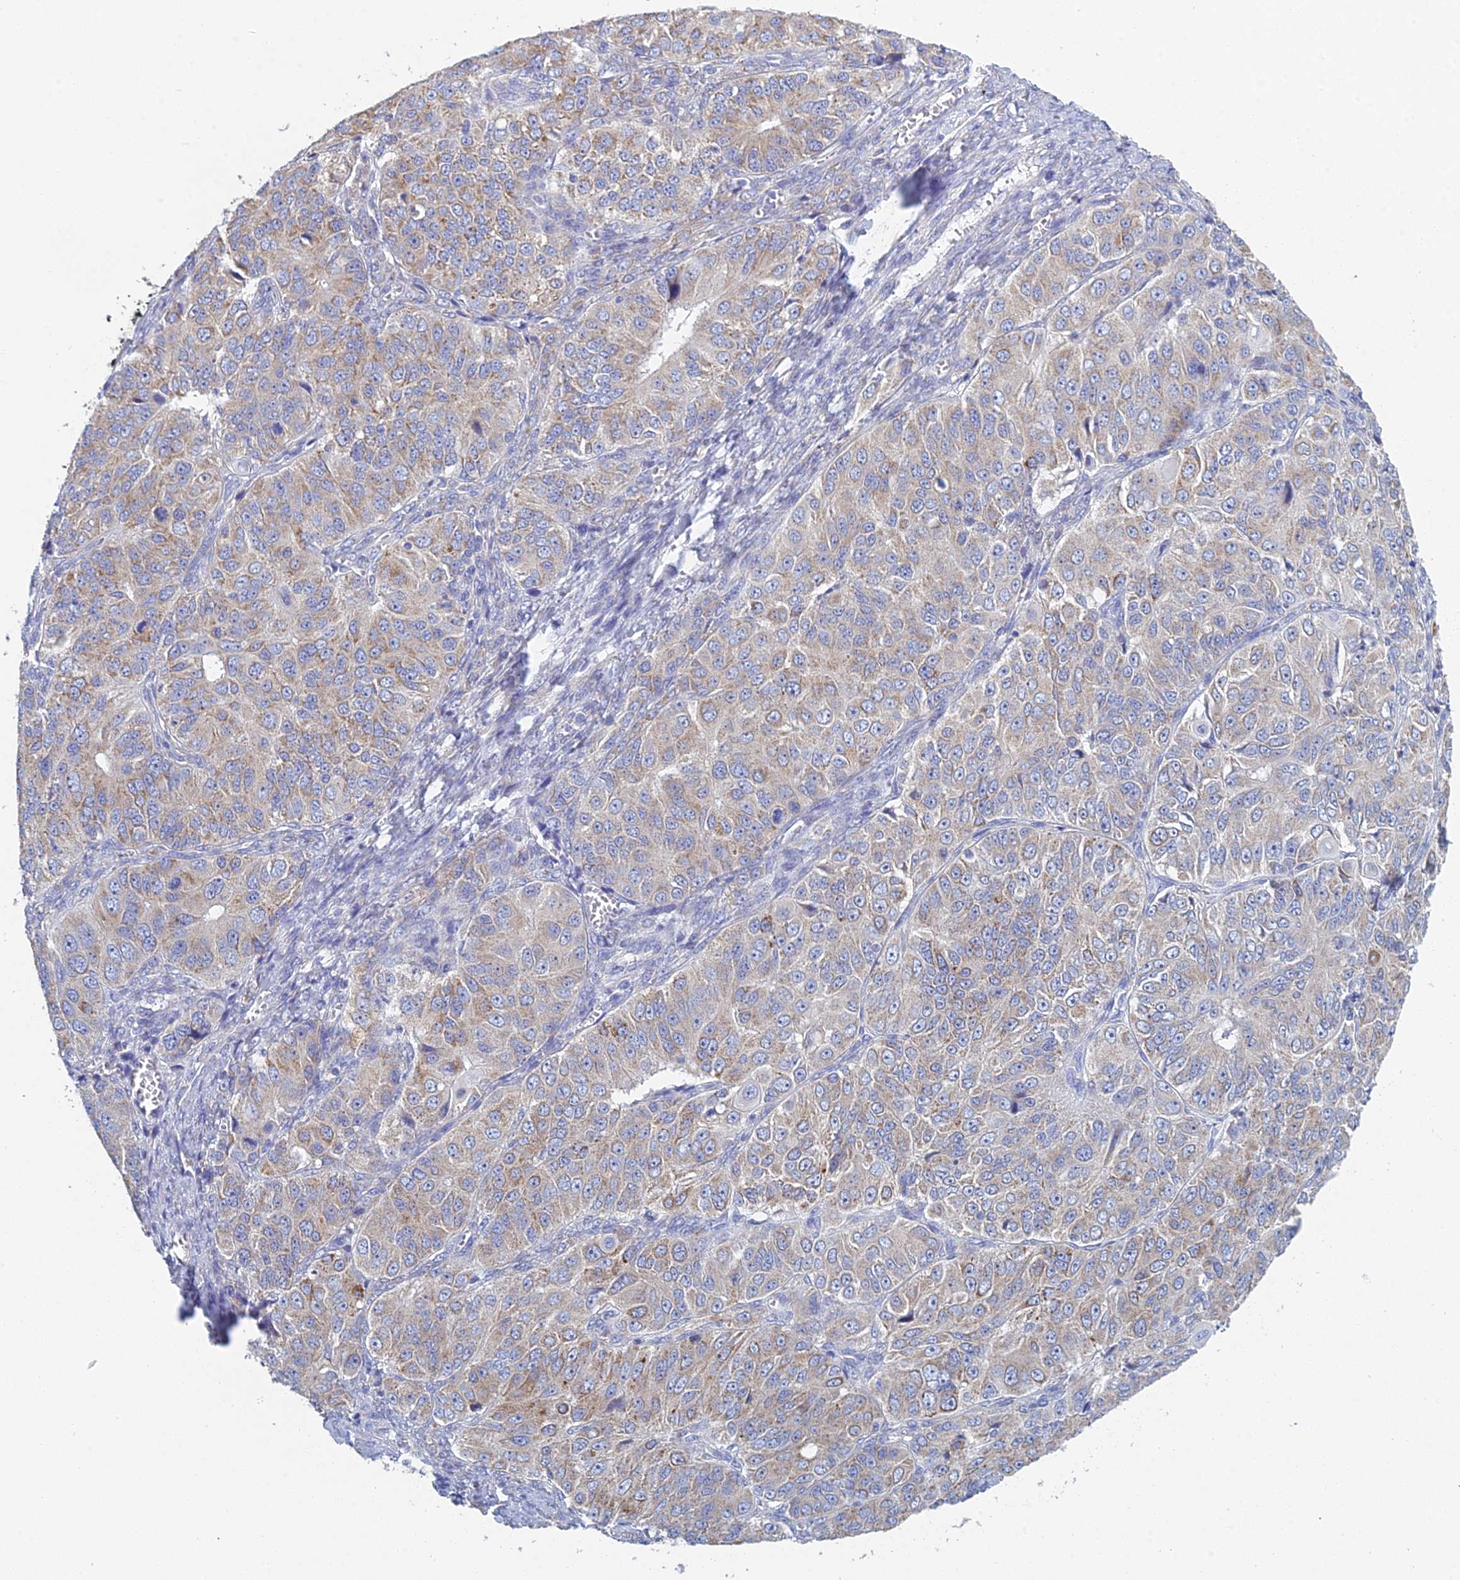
{"staining": {"intensity": "weak", "quantity": ">75%", "location": "cytoplasmic/membranous"}, "tissue": "ovarian cancer", "cell_type": "Tumor cells", "image_type": "cancer", "snomed": [{"axis": "morphology", "description": "Carcinoma, endometroid"}, {"axis": "topography", "description": "Ovary"}], "caption": "Tumor cells demonstrate low levels of weak cytoplasmic/membranous expression in about >75% of cells in endometroid carcinoma (ovarian). (brown staining indicates protein expression, while blue staining denotes nuclei).", "gene": "CRACR2B", "patient": {"sex": "female", "age": 51}}